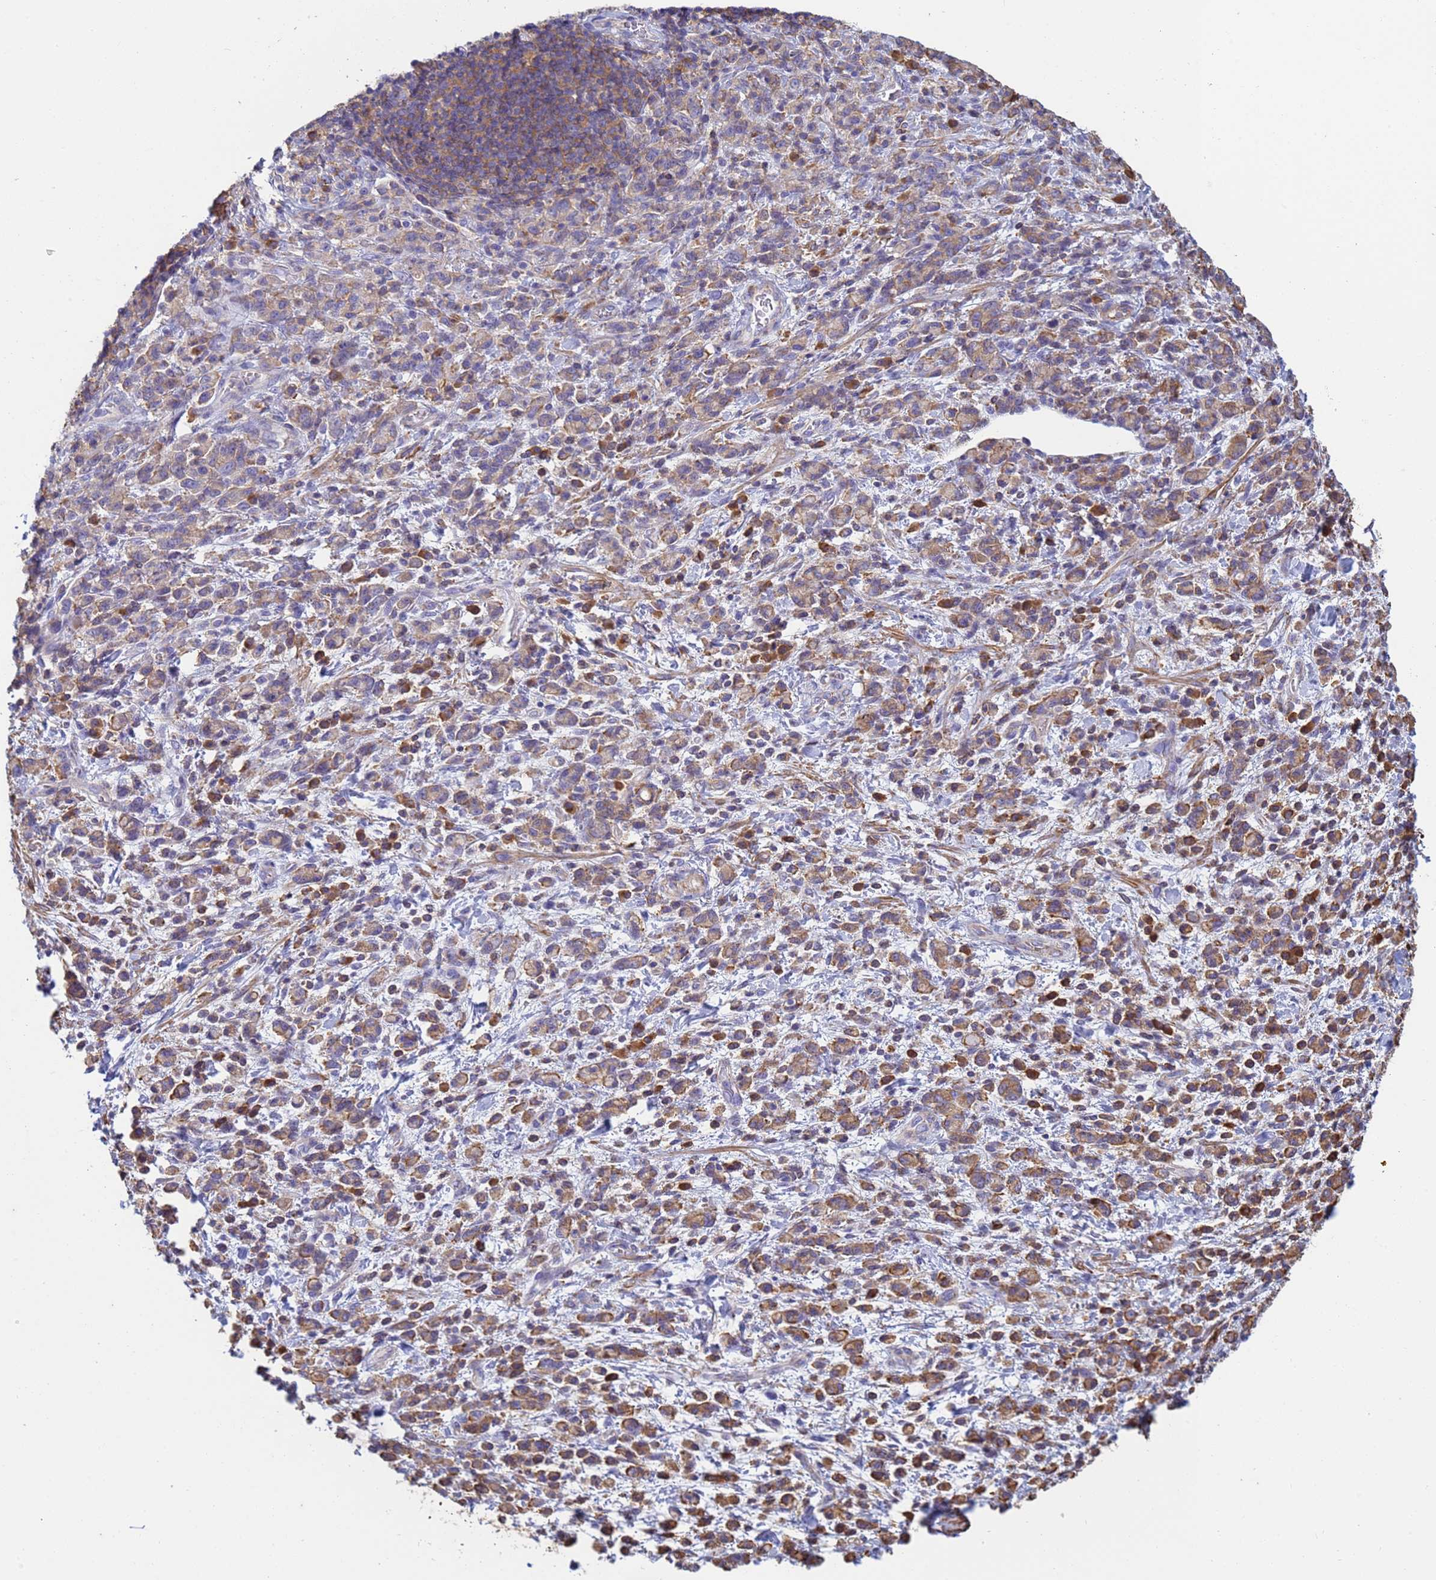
{"staining": {"intensity": "moderate", "quantity": ">75%", "location": "cytoplasmic/membranous"}, "tissue": "stomach cancer", "cell_type": "Tumor cells", "image_type": "cancer", "snomed": [{"axis": "morphology", "description": "Adenocarcinoma, NOS"}, {"axis": "topography", "description": "Stomach"}], "caption": "Protein expression analysis of adenocarcinoma (stomach) shows moderate cytoplasmic/membranous staining in about >75% of tumor cells.", "gene": "ZNG1B", "patient": {"sex": "male", "age": 77}}